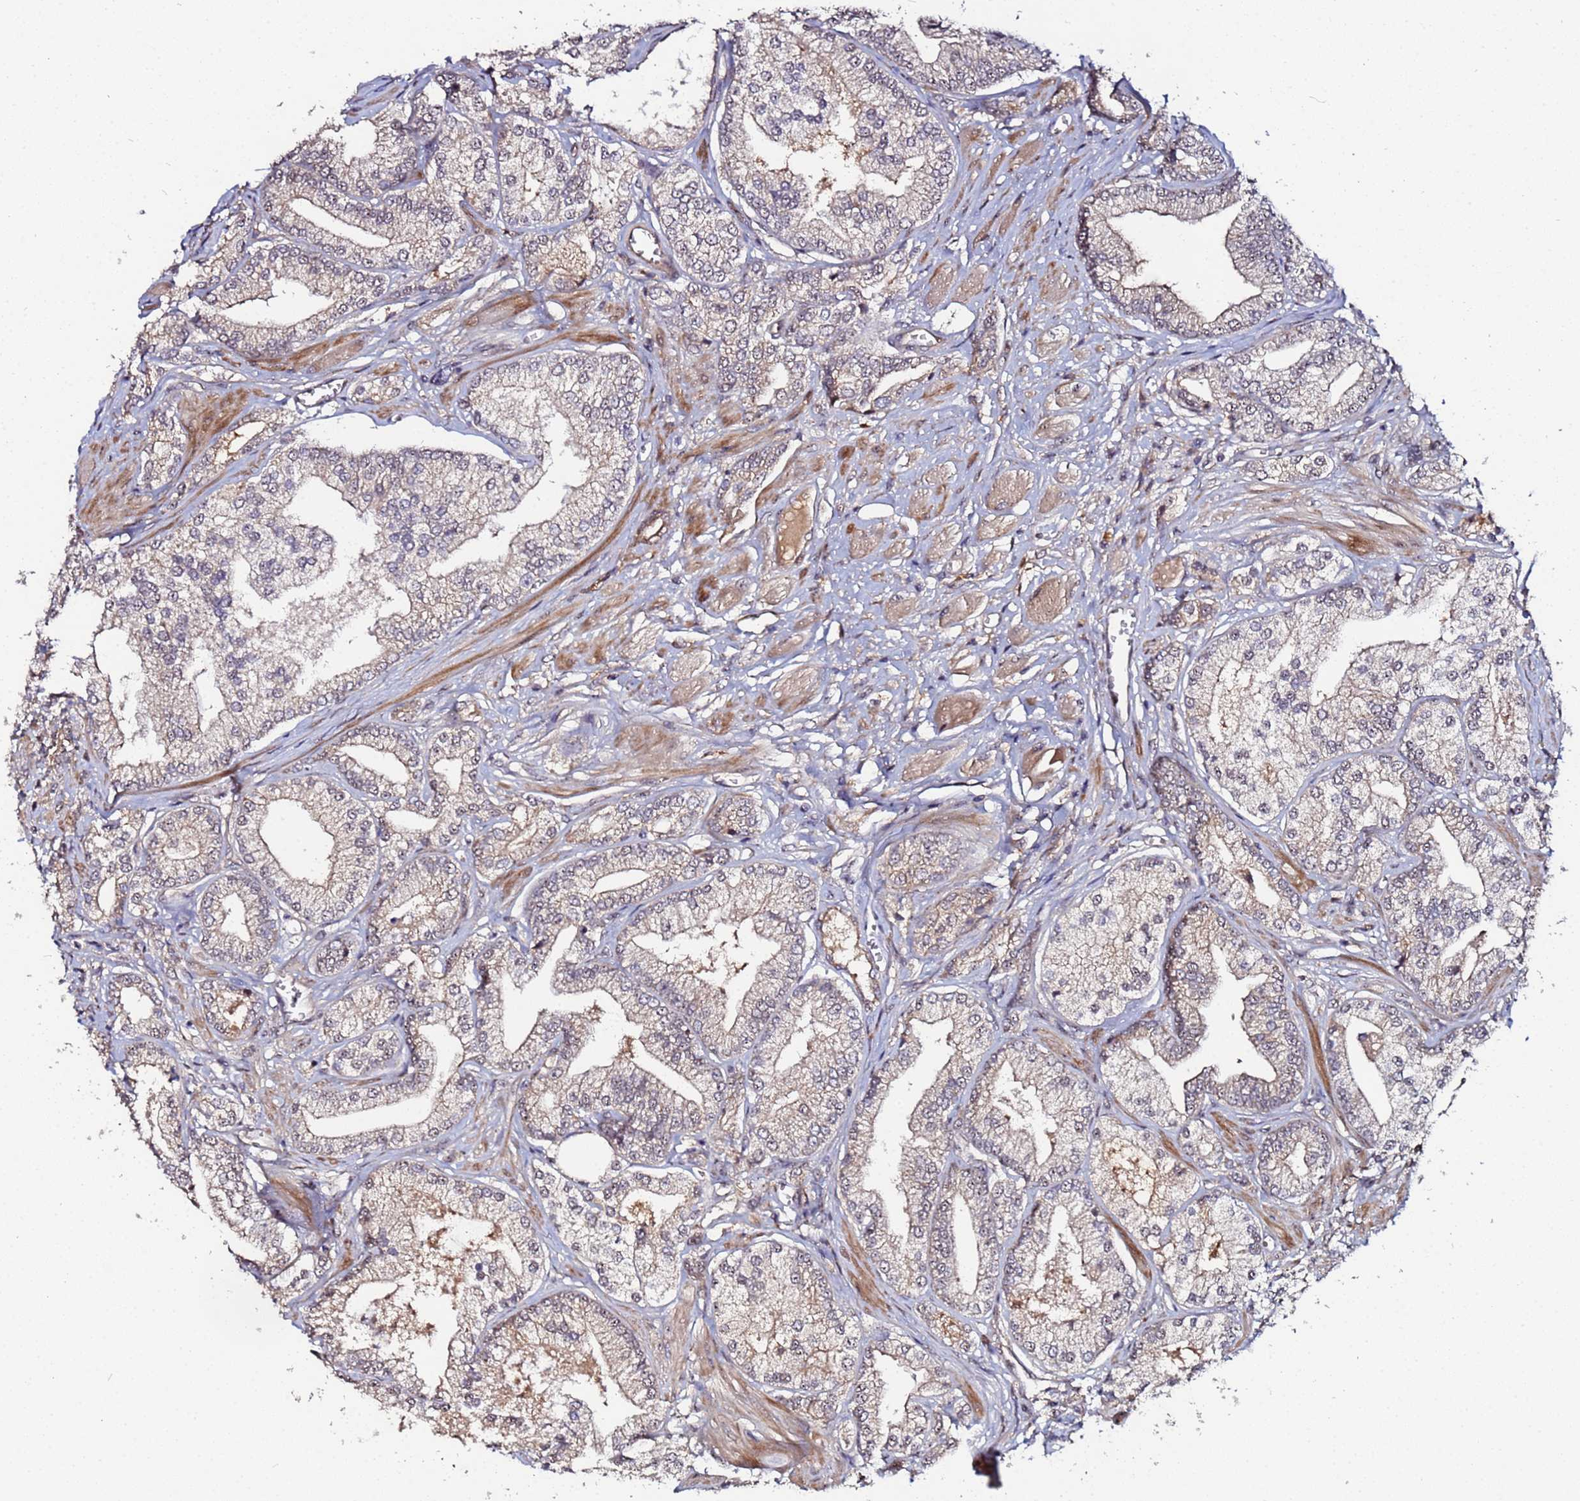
{"staining": {"intensity": "weak", "quantity": "25%-75%", "location": "cytoplasmic/membranous,nuclear"}, "tissue": "prostate cancer", "cell_type": "Tumor cells", "image_type": "cancer", "snomed": [{"axis": "morphology", "description": "Adenocarcinoma, High grade"}, {"axis": "topography", "description": "Prostate"}], "caption": "Weak cytoplasmic/membranous and nuclear expression for a protein is present in approximately 25%-75% of tumor cells of prostate cancer using IHC.", "gene": "OSER1", "patient": {"sex": "male", "age": 50}}